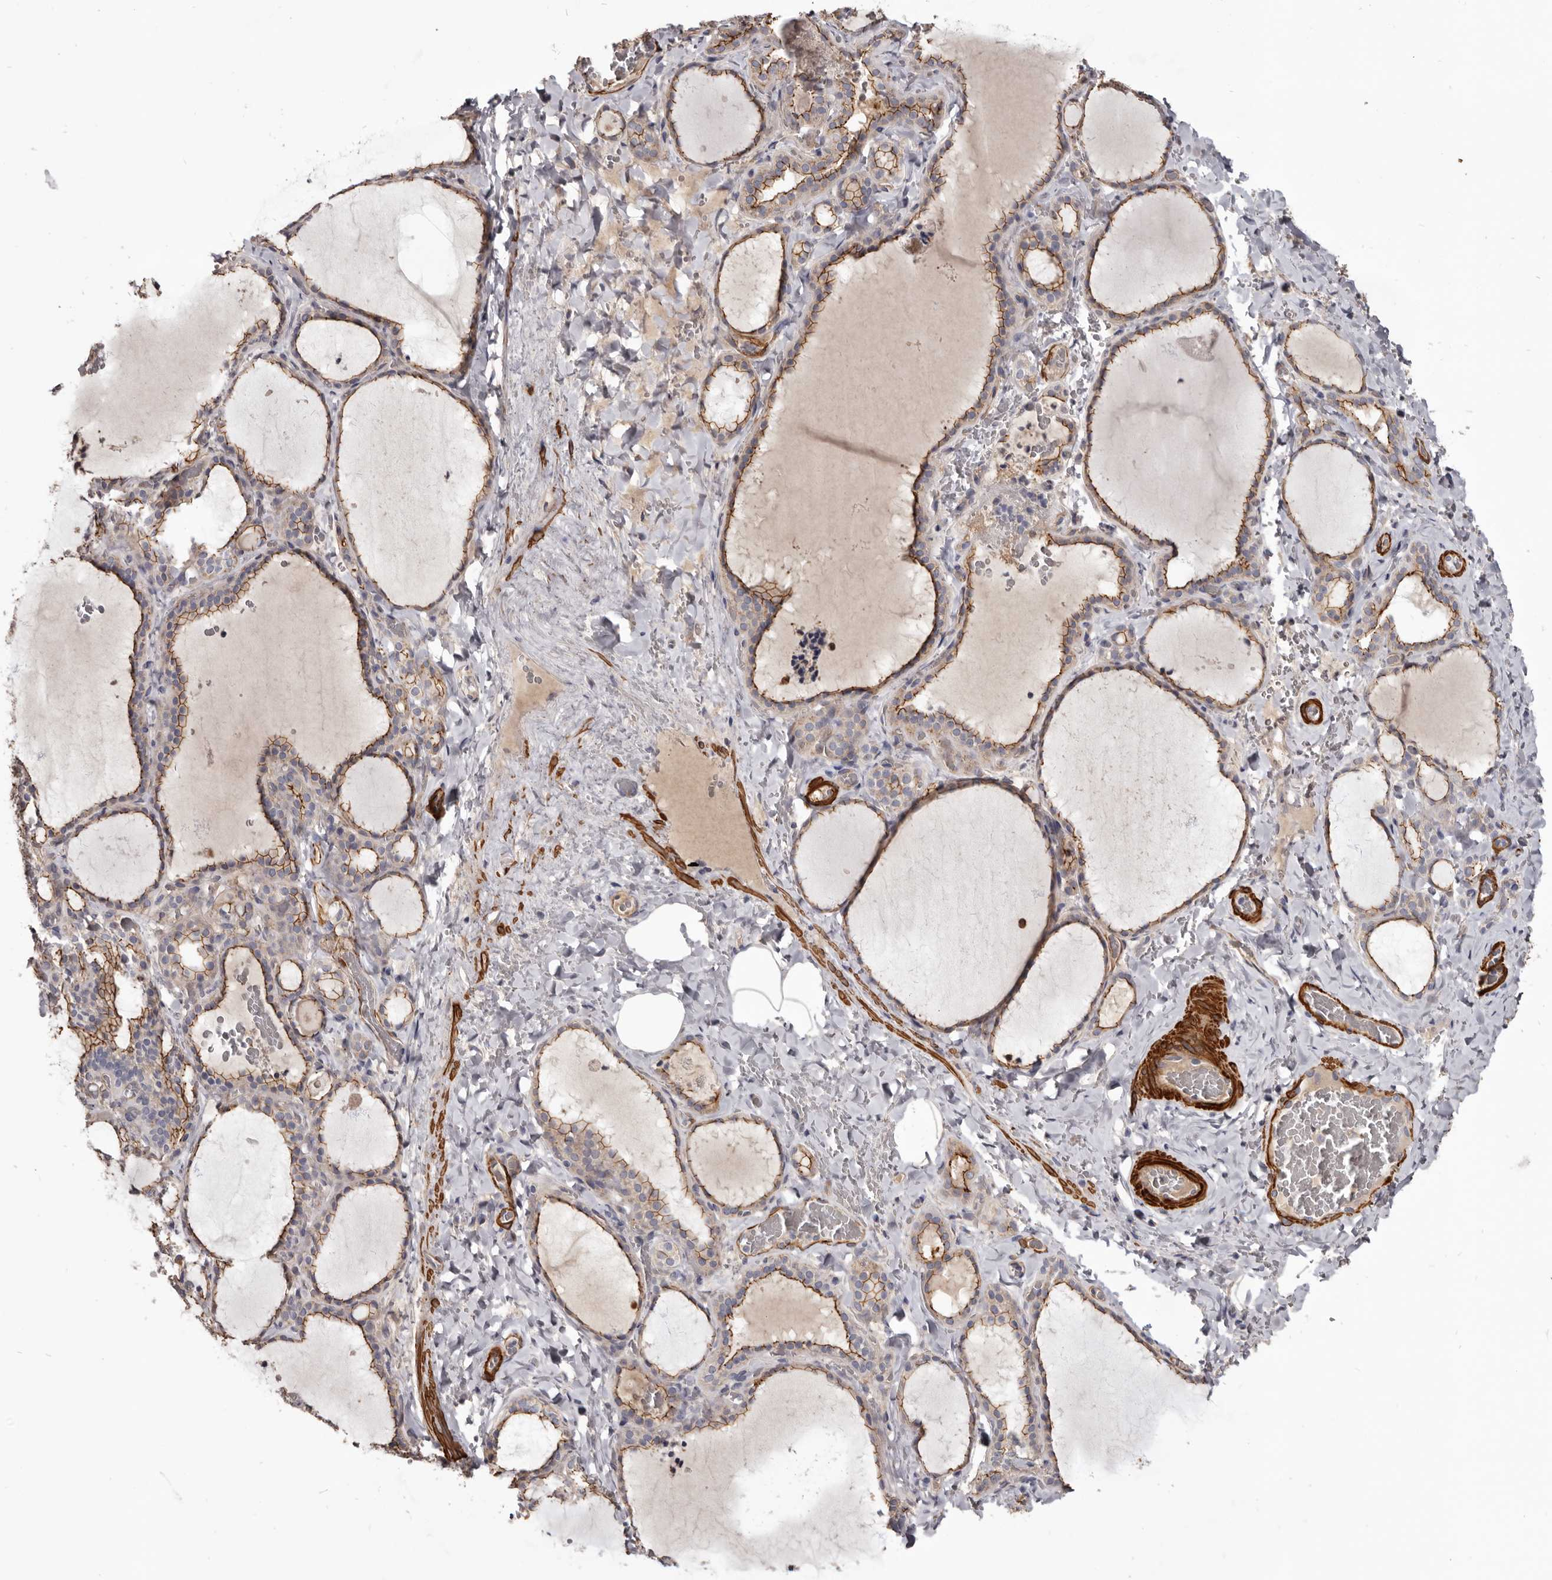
{"staining": {"intensity": "moderate", "quantity": ">75%", "location": "cytoplasmic/membranous"}, "tissue": "thyroid gland", "cell_type": "Glandular cells", "image_type": "normal", "snomed": [{"axis": "morphology", "description": "Normal tissue, NOS"}, {"axis": "topography", "description": "Thyroid gland"}], "caption": "An image of human thyroid gland stained for a protein reveals moderate cytoplasmic/membranous brown staining in glandular cells. The staining is performed using DAB brown chromogen to label protein expression. The nuclei are counter-stained blue using hematoxylin.", "gene": "CGN", "patient": {"sex": "female", "age": 22}}